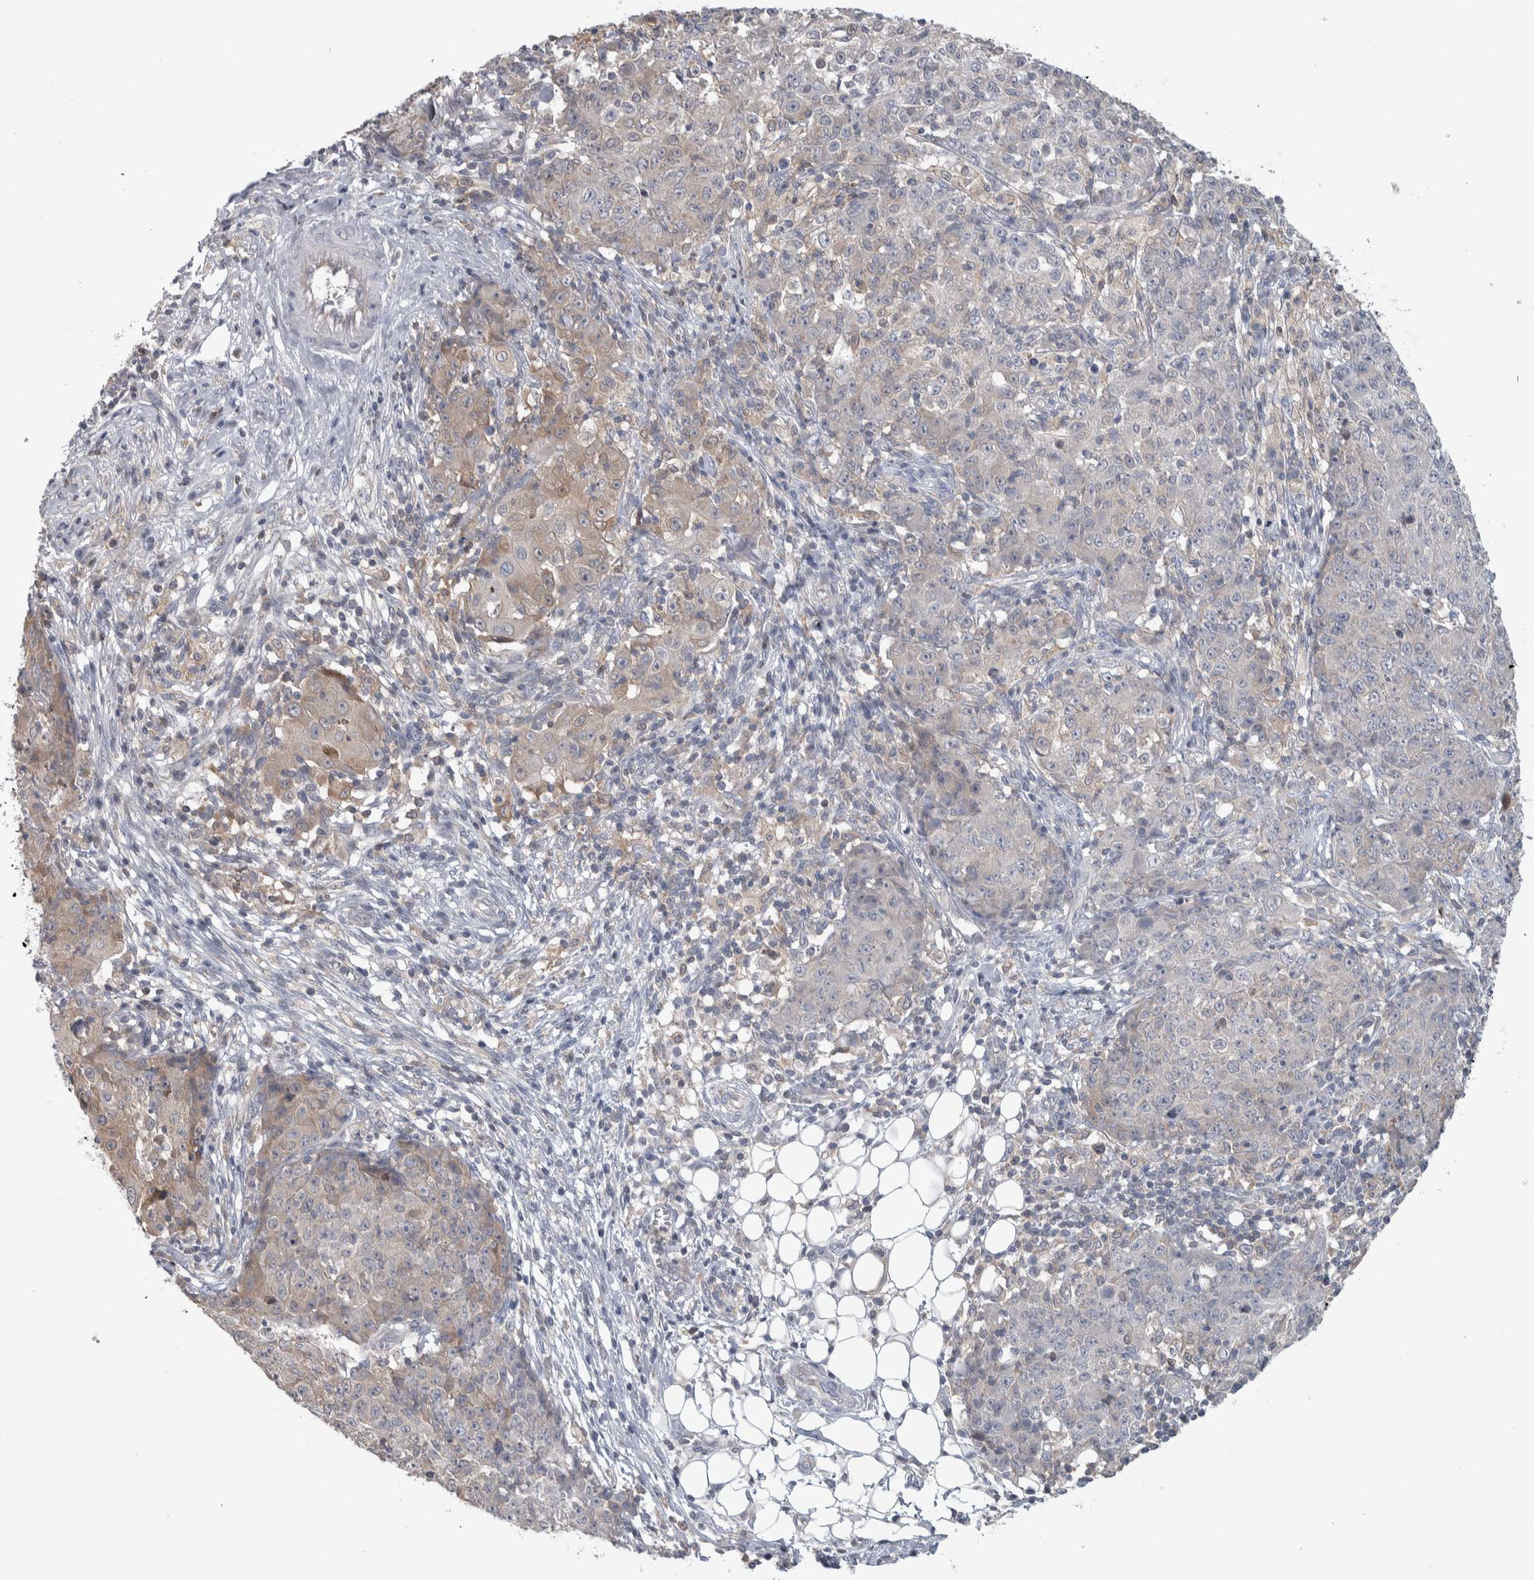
{"staining": {"intensity": "weak", "quantity": "25%-75%", "location": "cytoplasmic/membranous"}, "tissue": "ovarian cancer", "cell_type": "Tumor cells", "image_type": "cancer", "snomed": [{"axis": "morphology", "description": "Carcinoma, endometroid"}, {"axis": "topography", "description": "Ovary"}], "caption": "Tumor cells reveal low levels of weak cytoplasmic/membranous positivity in approximately 25%-75% of cells in human ovarian cancer. (DAB IHC with brightfield microscopy, high magnification).", "gene": "HTATIP2", "patient": {"sex": "female", "age": 42}}